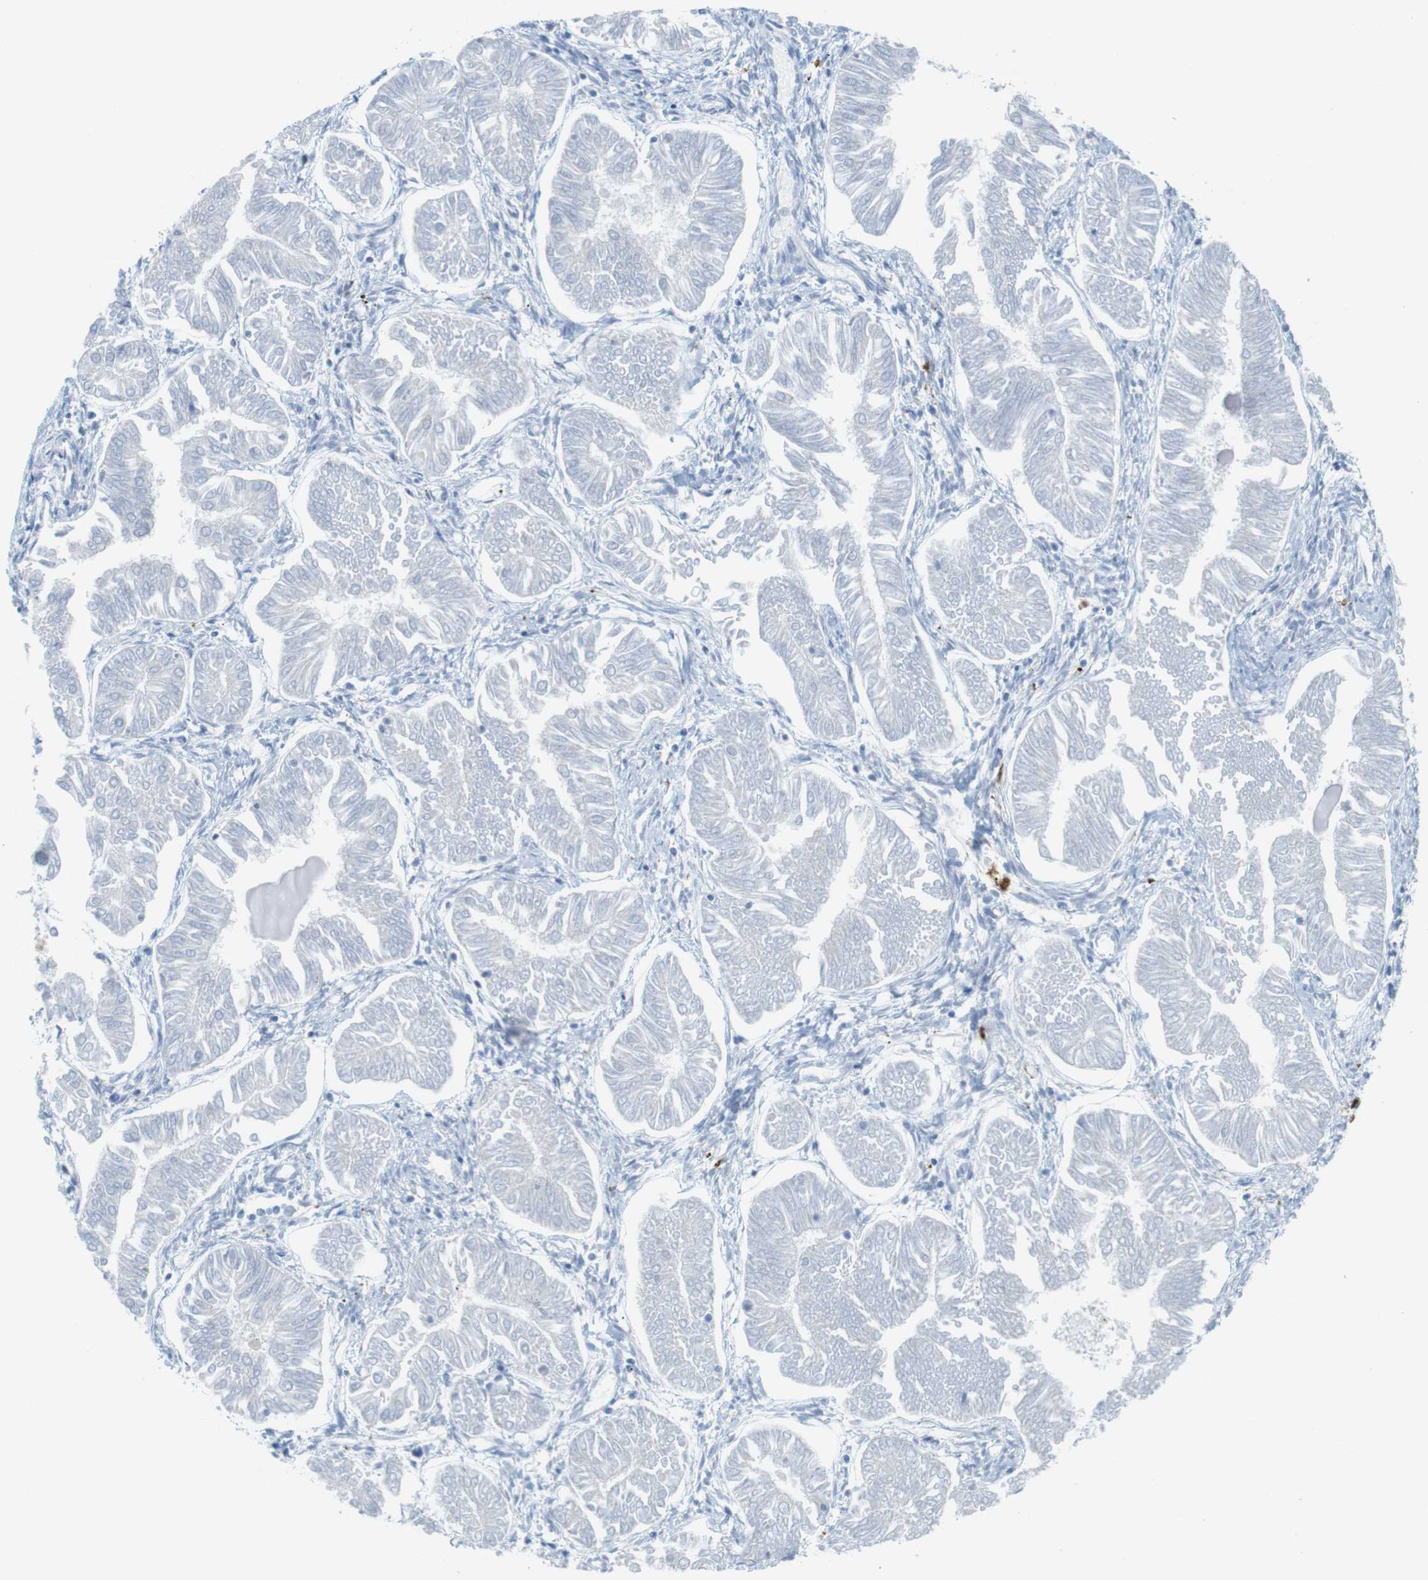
{"staining": {"intensity": "negative", "quantity": "none", "location": "none"}, "tissue": "endometrial cancer", "cell_type": "Tumor cells", "image_type": "cancer", "snomed": [{"axis": "morphology", "description": "Adenocarcinoma, NOS"}, {"axis": "topography", "description": "Endometrium"}], "caption": "Immunohistochemistry image of human endometrial cancer (adenocarcinoma) stained for a protein (brown), which demonstrates no expression in tumor cells.", "gene": "YIPF1", "patient": {"sex": "female", "age": 53}}